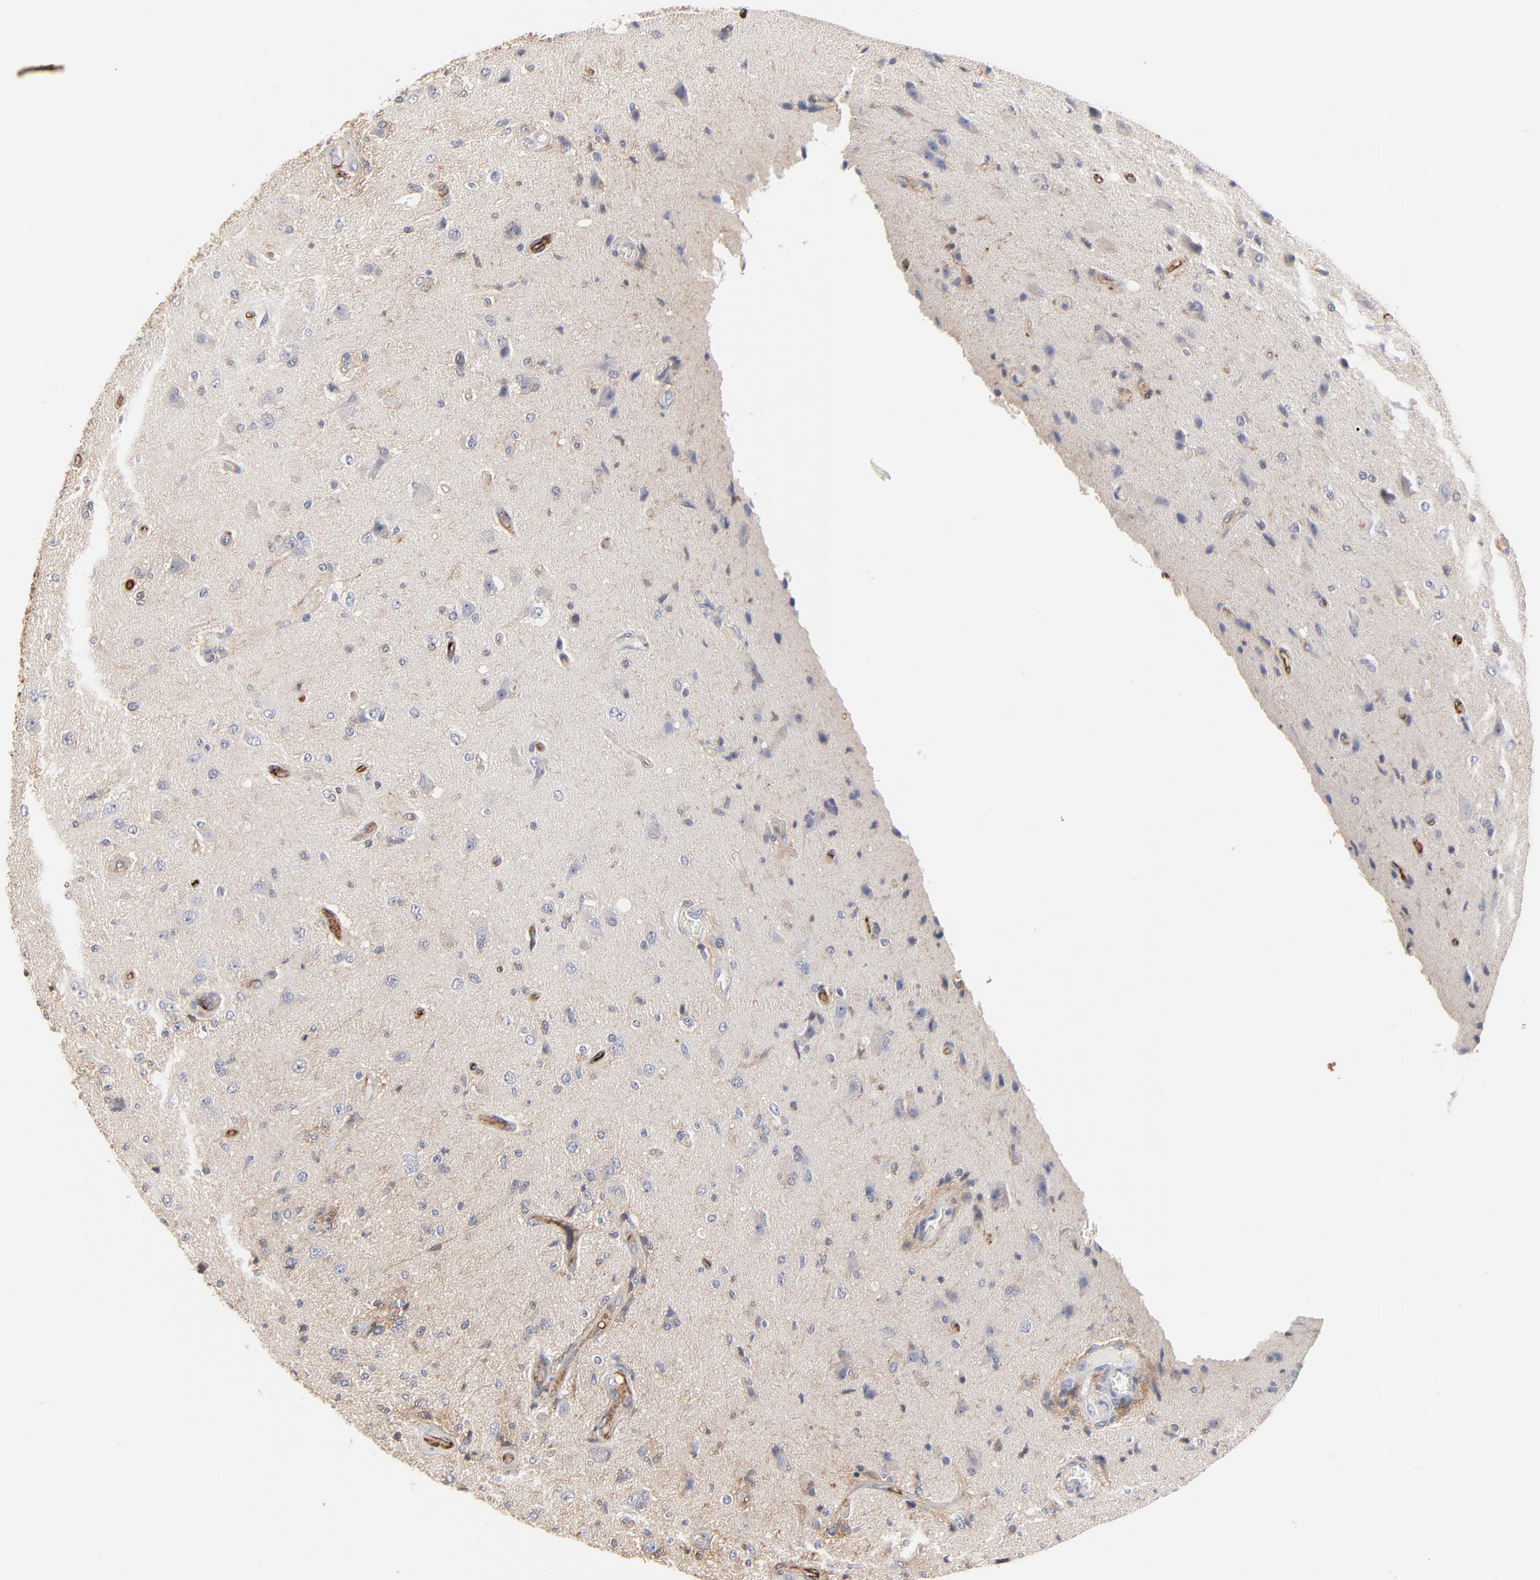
{"staining": {"intensity": "moderate", "quantity": "<25%", "location": "cytoplasmic/membranous"}, "tissue": "glioma", "cell_type": "Tumor cells", "image_type": "cancer", "snomed": [{"axis": "morphology", "description": "Normal tissue, NOS"}, {"axis": "morphology", "description": "Glioma, malignant, High grade"}, {"axis": "topography", "description": "Cerebral cortex"}], "caption": "The histopathology image reveals staining of high-grade glioma (malignant), revealing moderate cytoplasmic/membranous protein expression (brown color) within tumor cells.", "gene": "SLC16A1", "patient": {"sex": "male", "age": 77}}